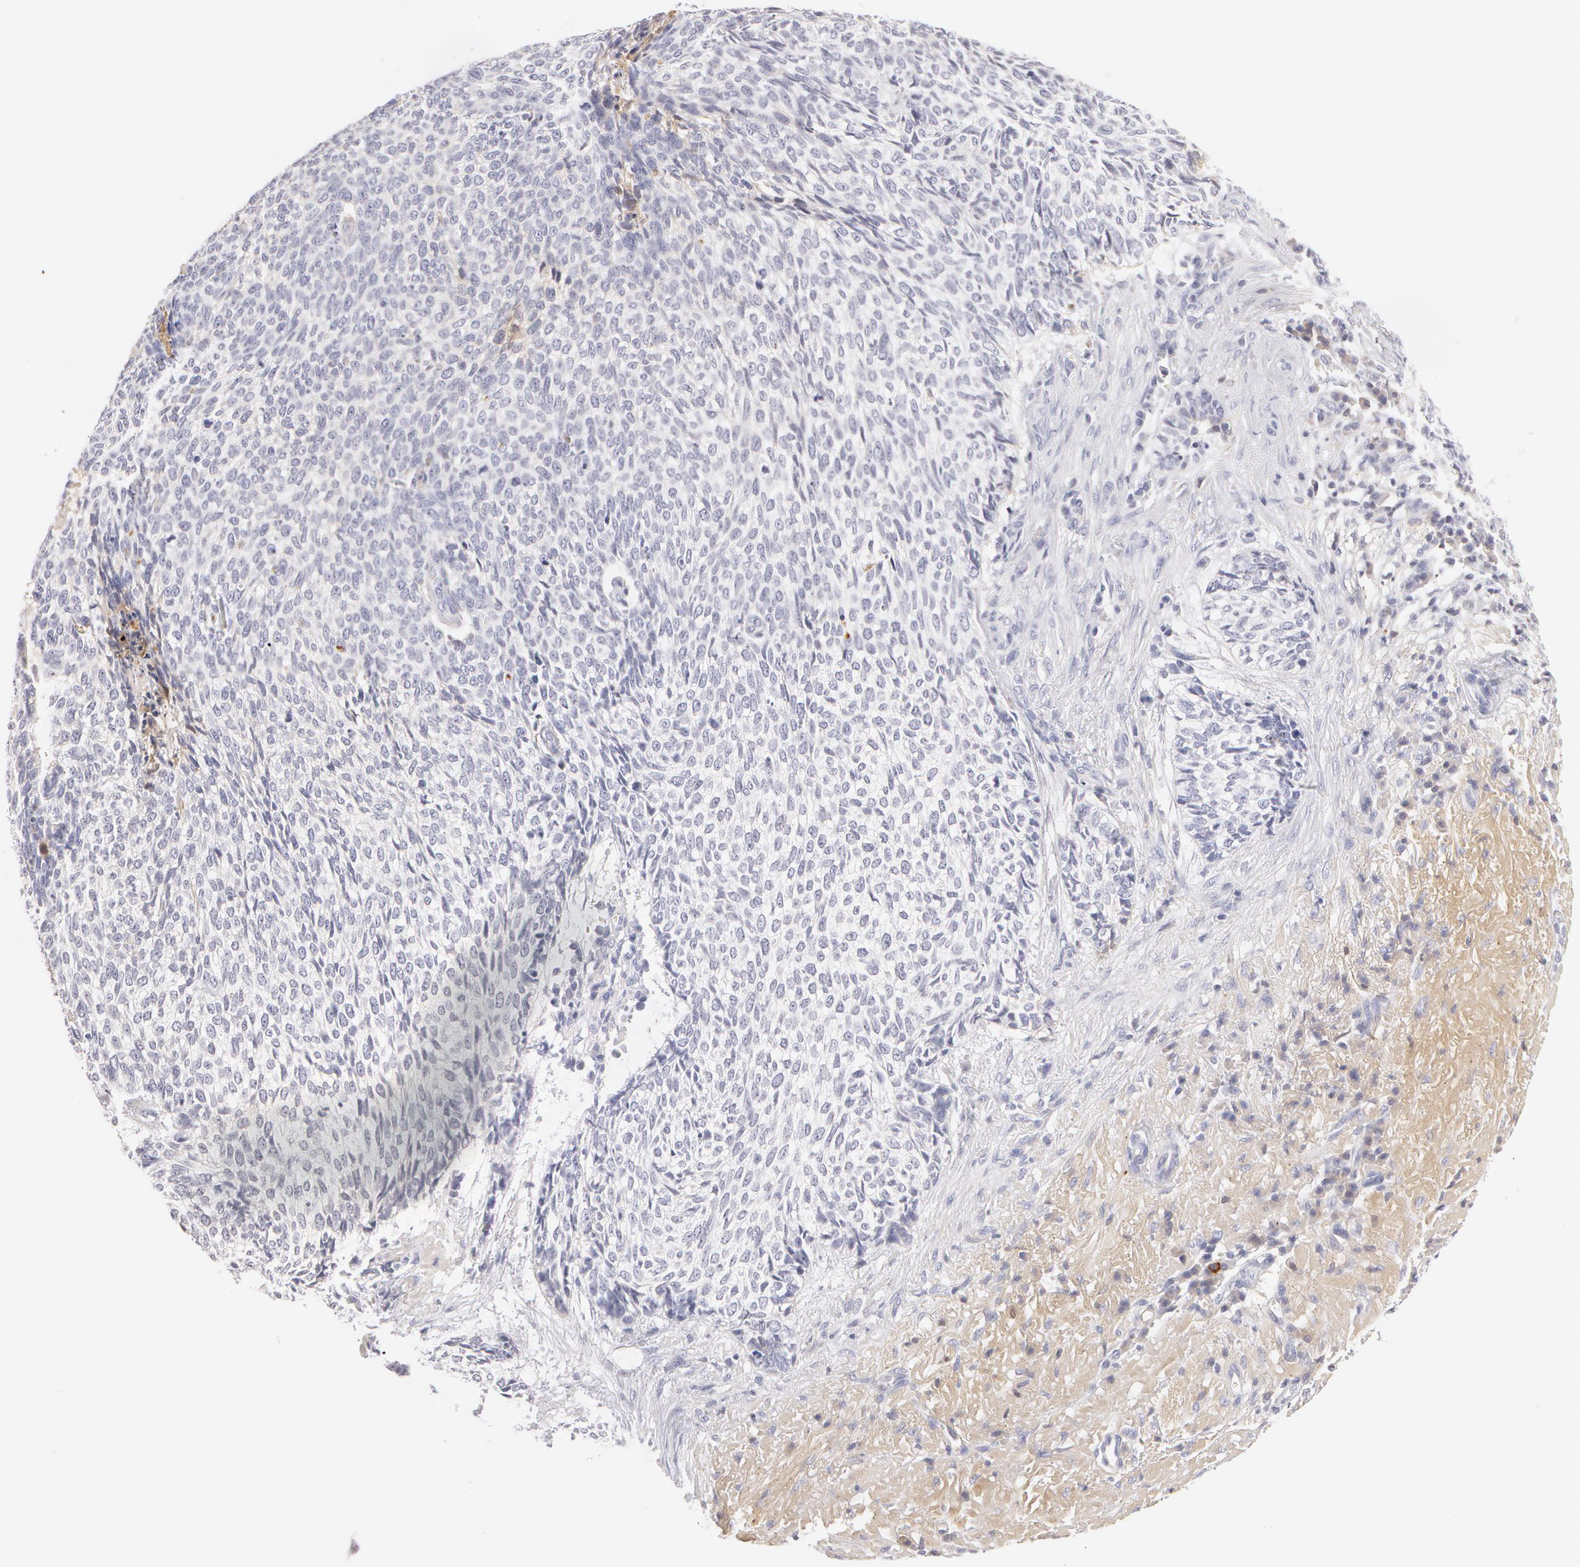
{"staining": {"intensity": "negative", "quantity": "none", "location": "none"}, "tissue": "skin cancer", "cell_type": "Tumor cells", "image_type": "cancer", "snomed": [{"axis": "morphology", "description": "Basal cell carcinoma"}, {"axis": "topography", "description": "Skin"}], "caption": "The immunohistochemistry photomicrograph has no significant staining in tumor cells of skin cancer (basal cell carcinoma) tissue.", "gene": "AHSG", "patient": {"sex": "female", "age": 89}}